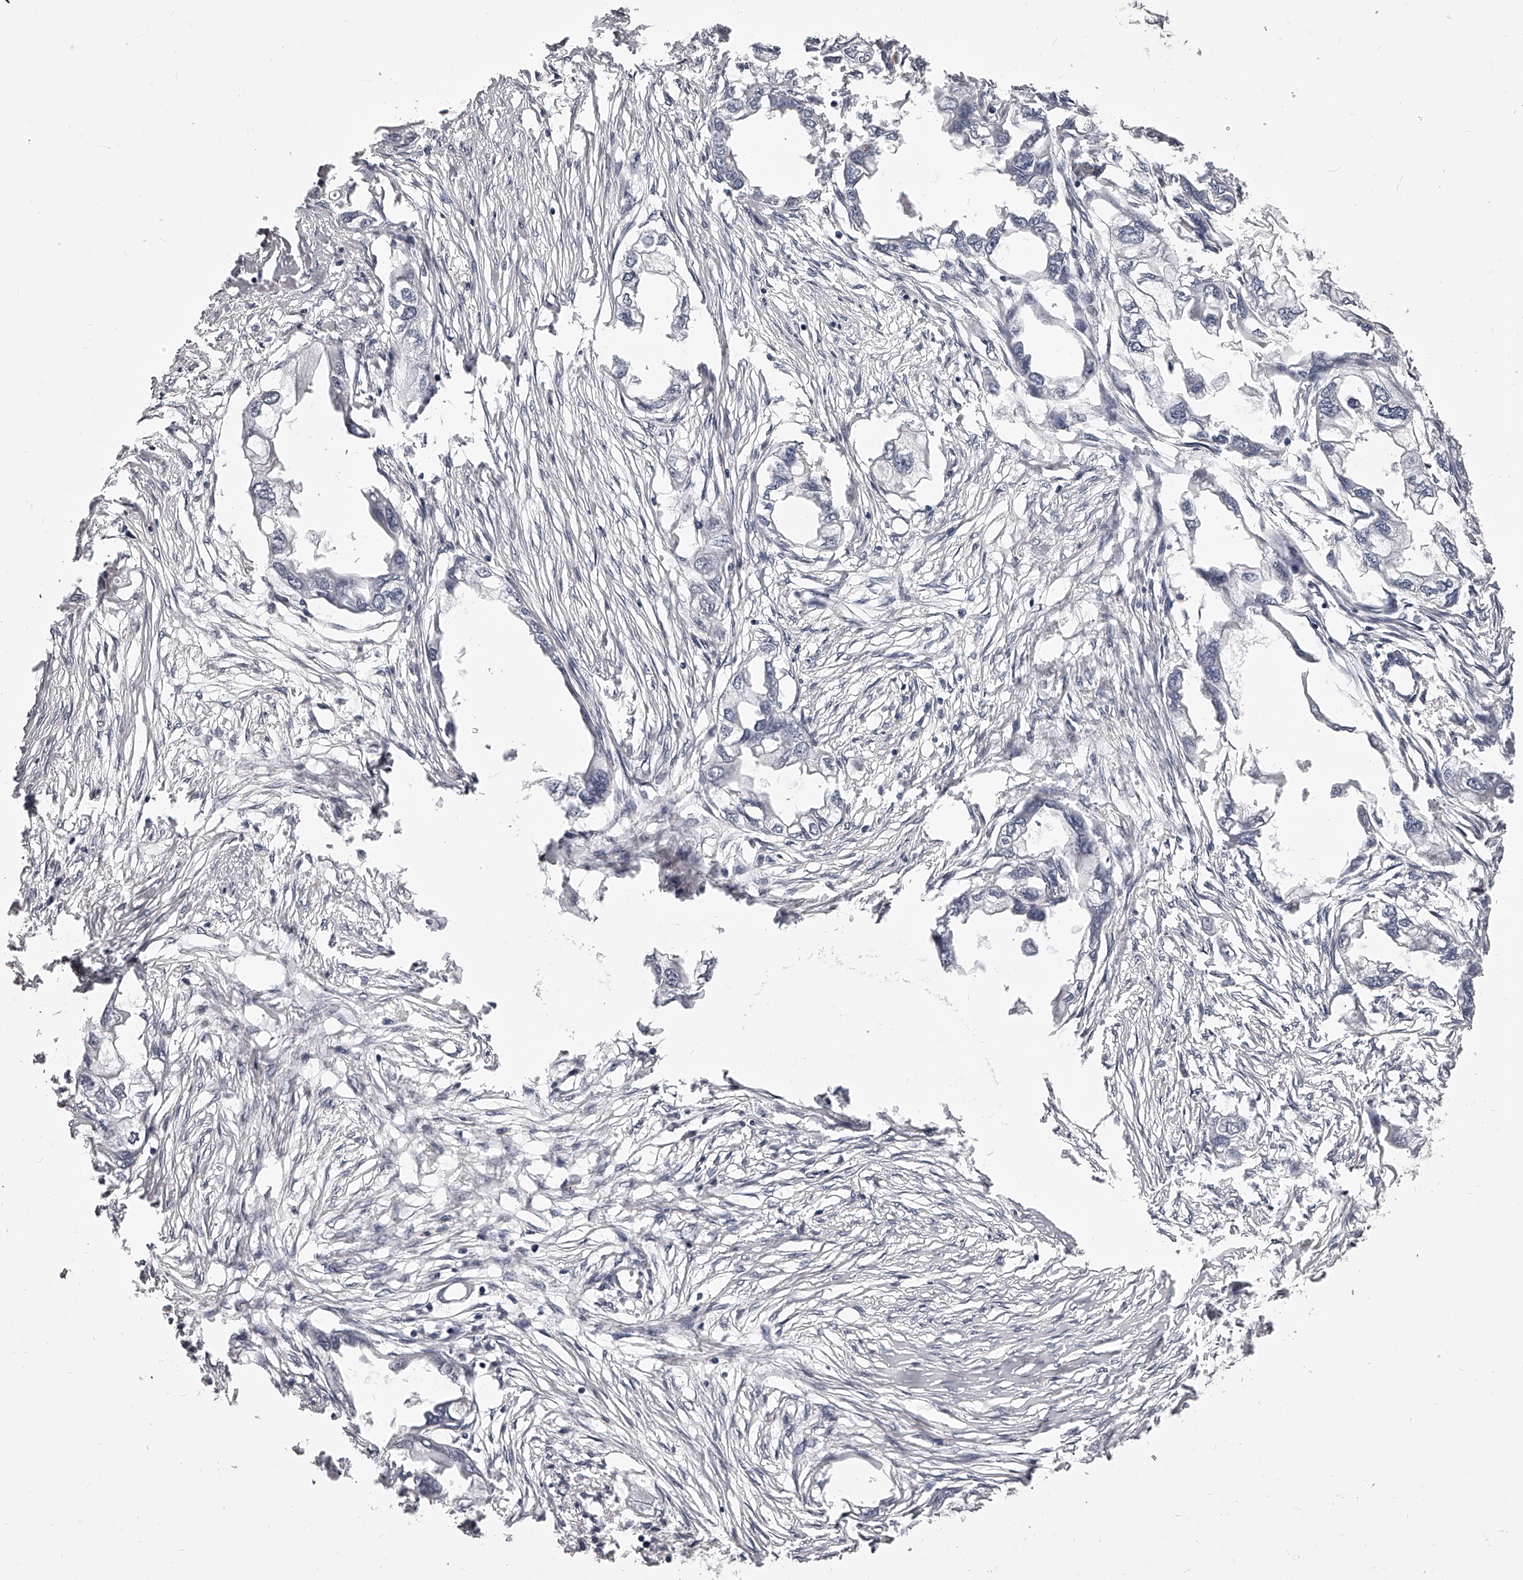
{"staining": {"intensity": "negative", "quantity": "none", "location": "none"}, "tissue": "endometrial cancer", "cell_type": "Tumor cells", "image_type": "cancer", "snomed": [{"axis": "morphology", "description": "Adenocarcinoma, NOS"}, {"axis": "morphology", "description": "Adenocarcinoma, metastatic, NOS"}, {"axis": "topography", "description": "Adipose tissue"}, {"axis": "topography", "description": "Endometrium"}], "caption": "The micrograph displays no staining of tumor cells in endometrial metastatic adenocarcinoma. The staining was performed using DAB to visualize the protein expression in brown, while the nuclei were stained in blue with hematoxylin (Magnification: 20x).", "gene": "DMRT1", "patient": {"sex": "female", "age": 67}}